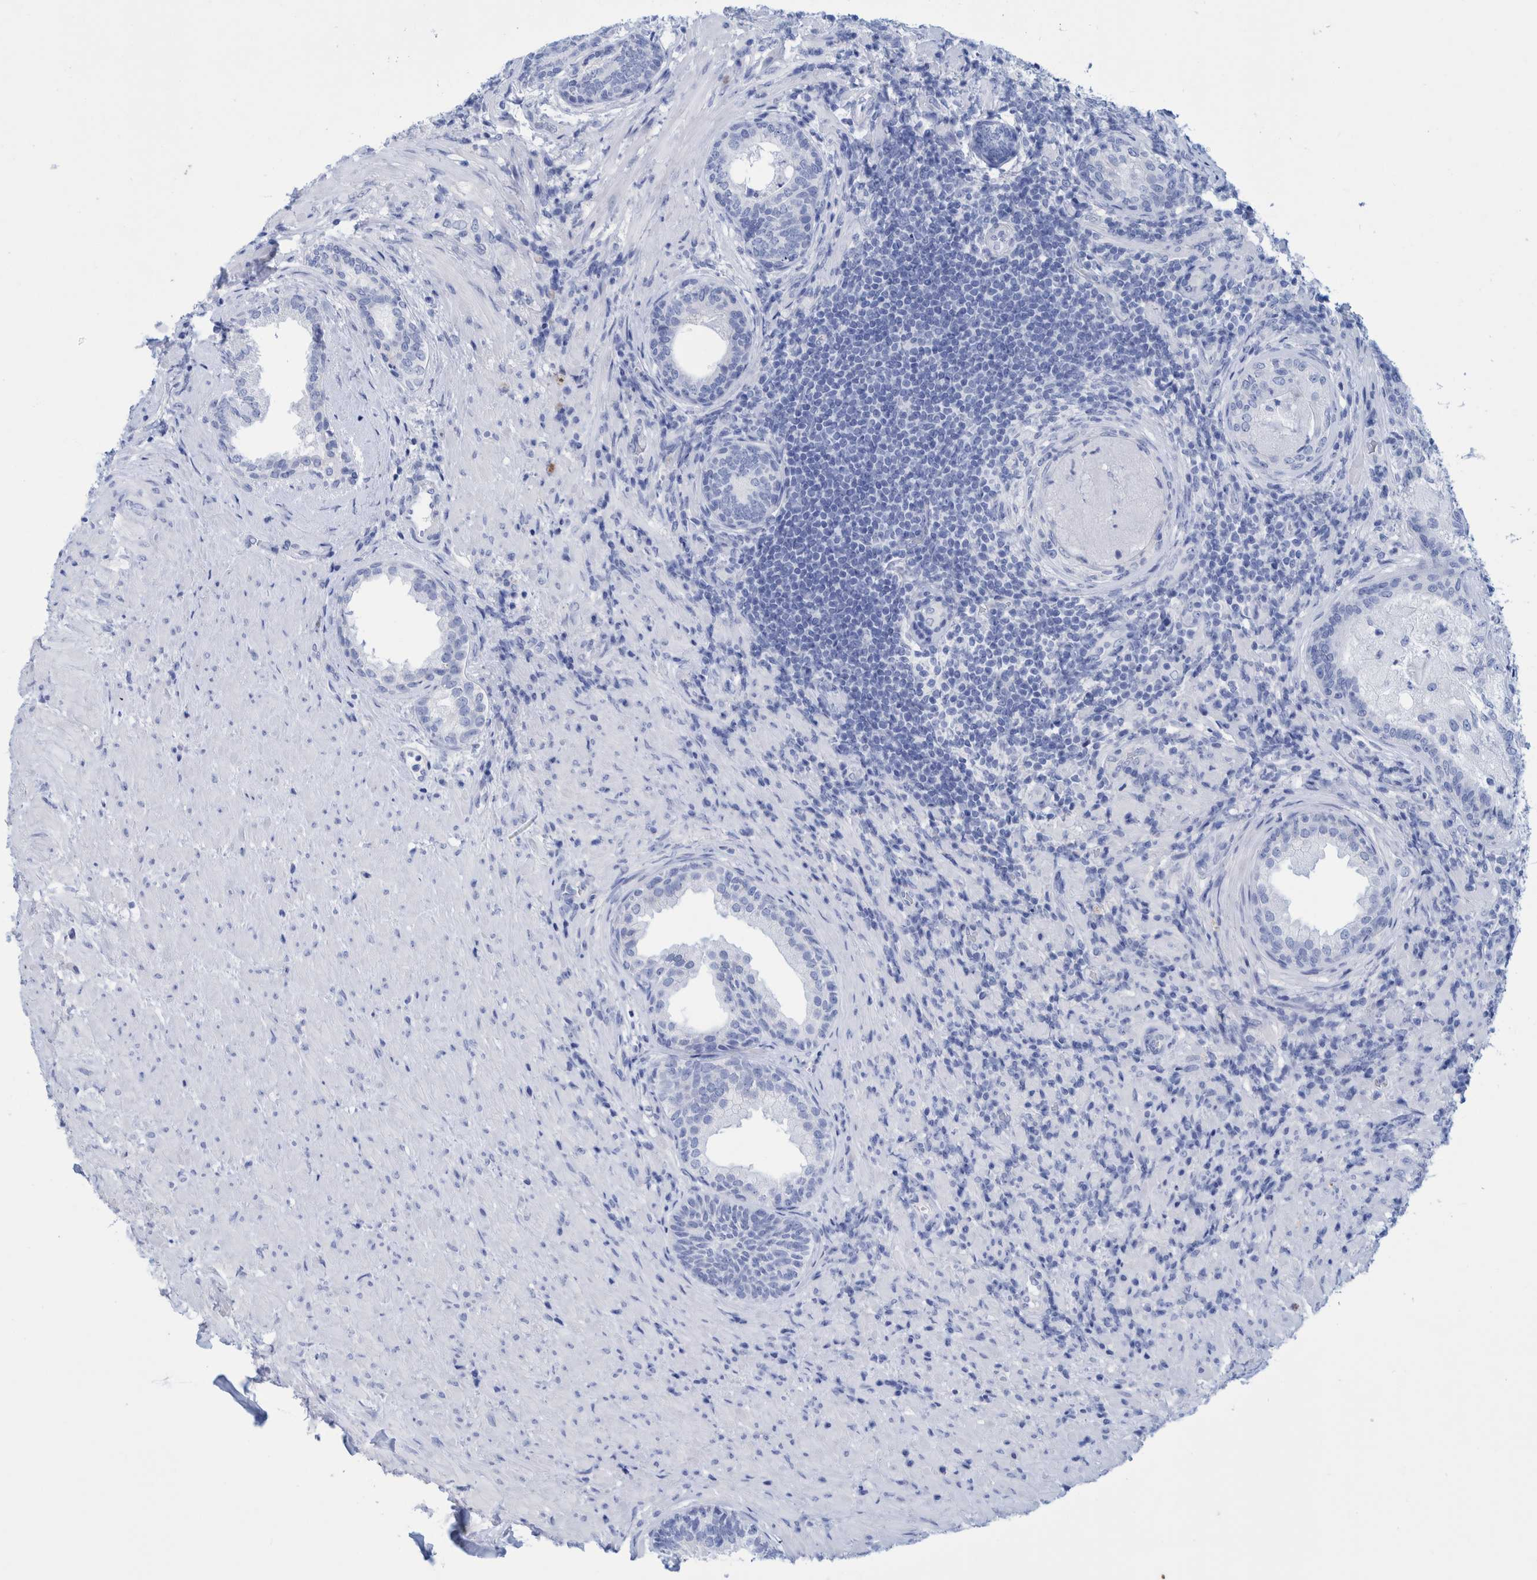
{"staining": {"intensity": "negative", "quantity": "none", "location": "none"}, "tissue": "prostate", "cell_type": "Glandular cells", "image_type": "normal", "snomed": [{"axis": "morphology", "description": "Normal tissue, NOS"}, {"axis": "topography", "description": "Prostate"}], "caption": "Immunohistochemistry micrograph of normal human prostate stained for a protein (brown), which exhibits no positivity in glandular cells.", "gene": "PERP", "patient": {"sex": "male", "age": 76}}